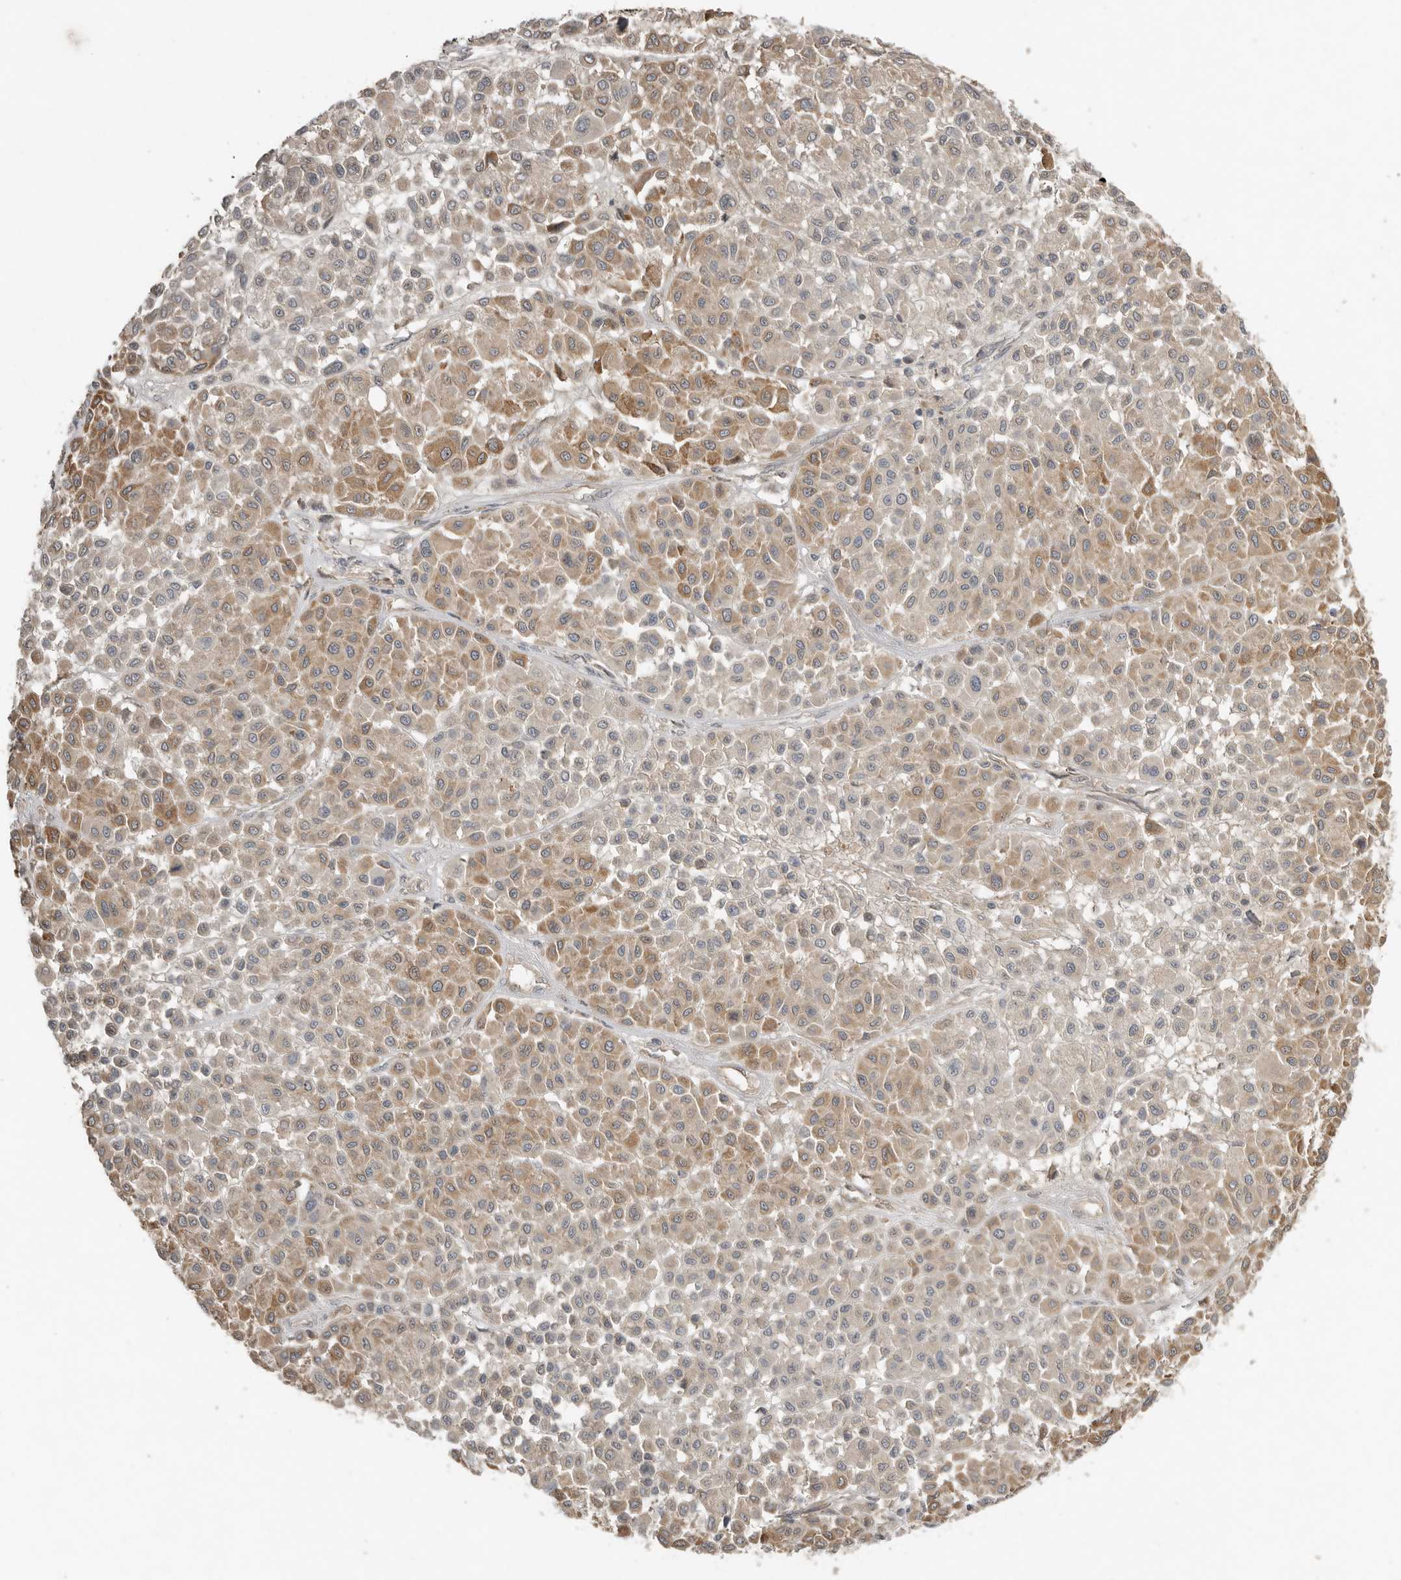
{"staining": {"intensity": "moderate", "quantity": "25%-75%", "location": "cytoplasmic/membranous"}, "tissue": "melanoma", "cell_type": "Tumor cells", "image_type": "cancer", "snomed": [{"axis": "morphology", "description": "Malignant melanoma, Metastatic site"}, {"axis": "topography", "description": "Soft tissue"}], "caption": "The immunohistochemical stain highlights moderate cytoplasmic/membranous staining in tumor cells of melanoma tissue.", "gene": "TEAD3", "patient": {"sex": "male", "age": 41}}